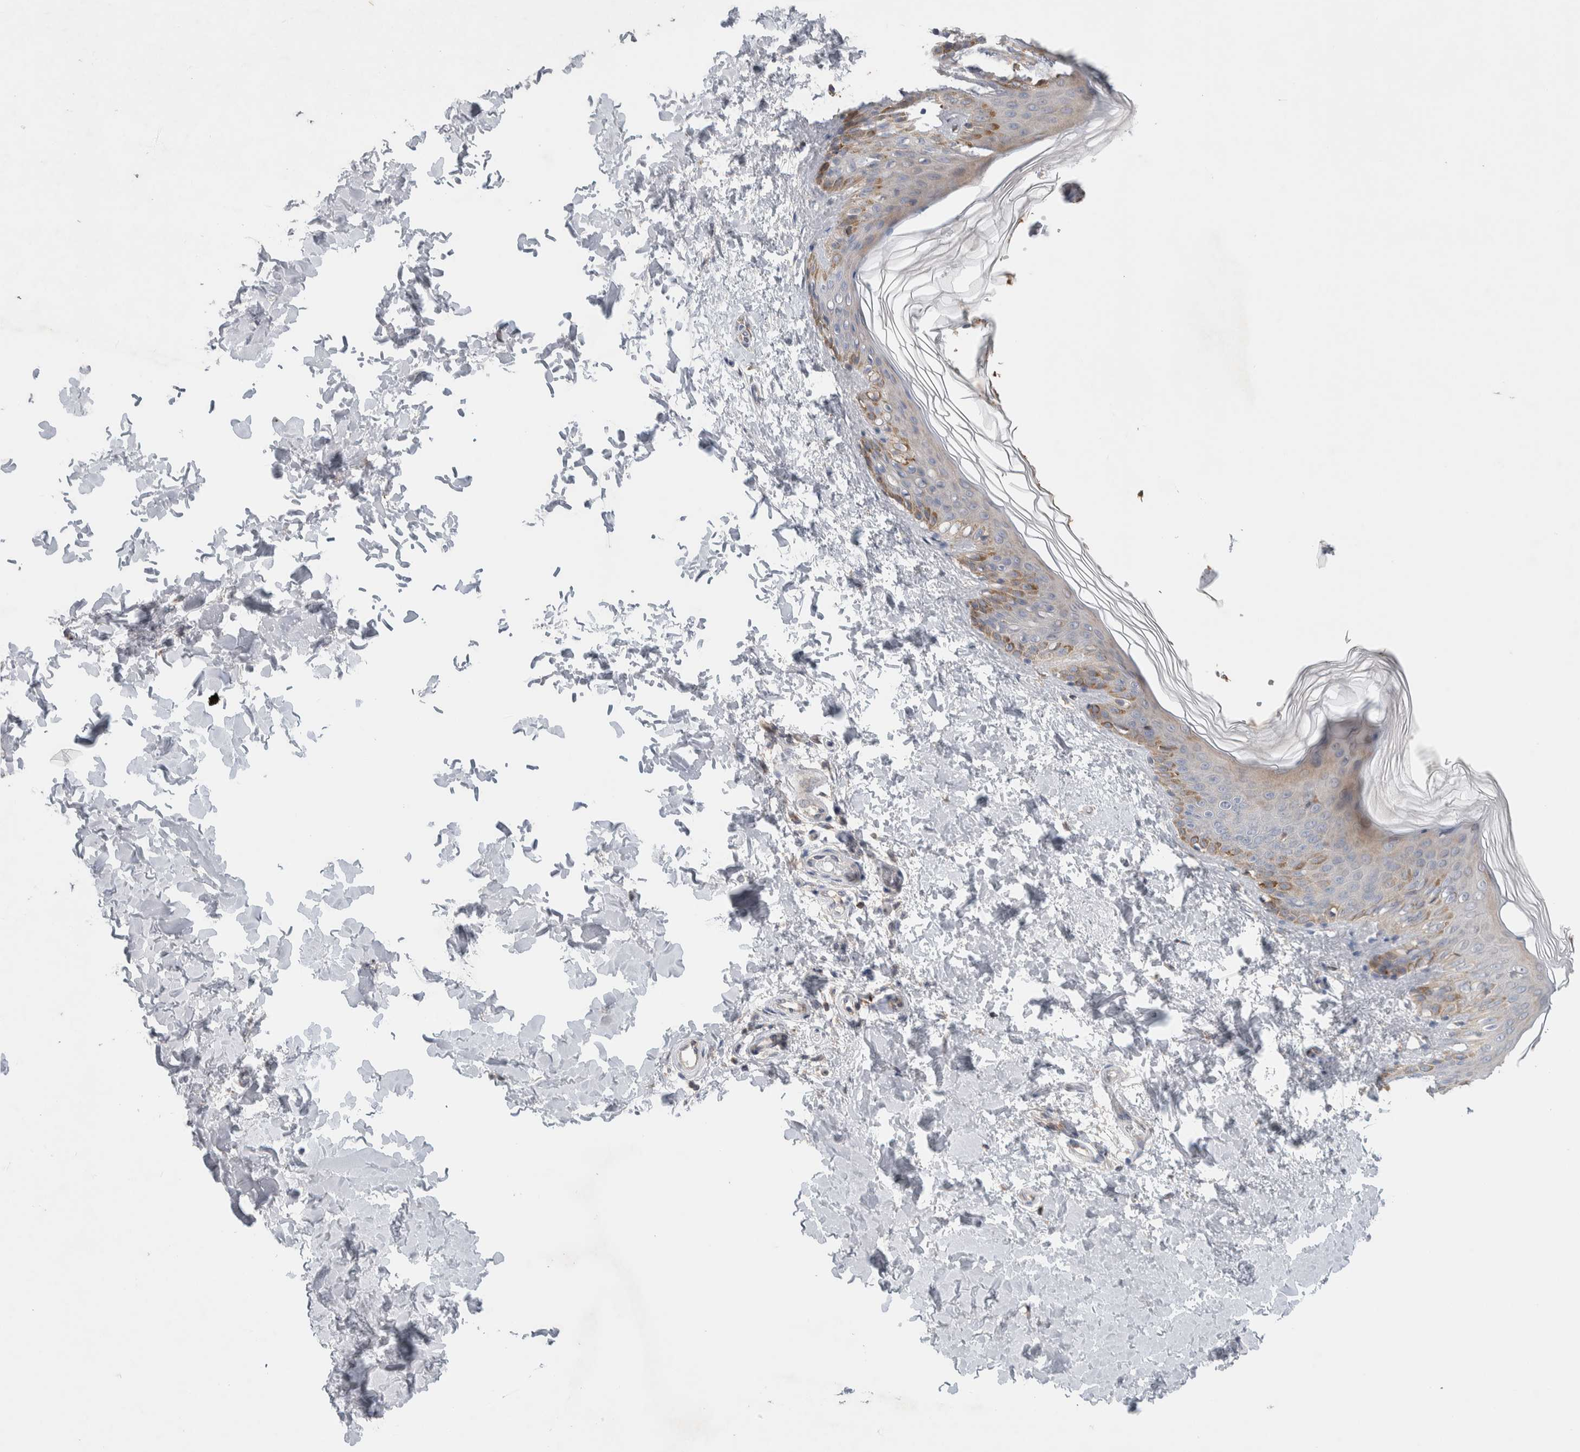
{"staining": {"intensity": "negative", "quantity": "none", "location": "none"}, "tissue": "skin", "cell_type": "Fibroblasts", "image_type": "normal", "snomed": [{"axis": "morphology", "description": "Normal tissue, NOS"}, {"axis": "morphology", "description": "Neoplasm, benign, NOS"}, {"axis": "topography", "description": "Skin"}, {"axis": "topography", "description": "Soft tissue"}], "caption": "DAB immunohistochemical staining of normal skin shows no significant staining in fibroblasts.", "gene": "ADCY8", "patient": {"sex": "male", "age": 26}}